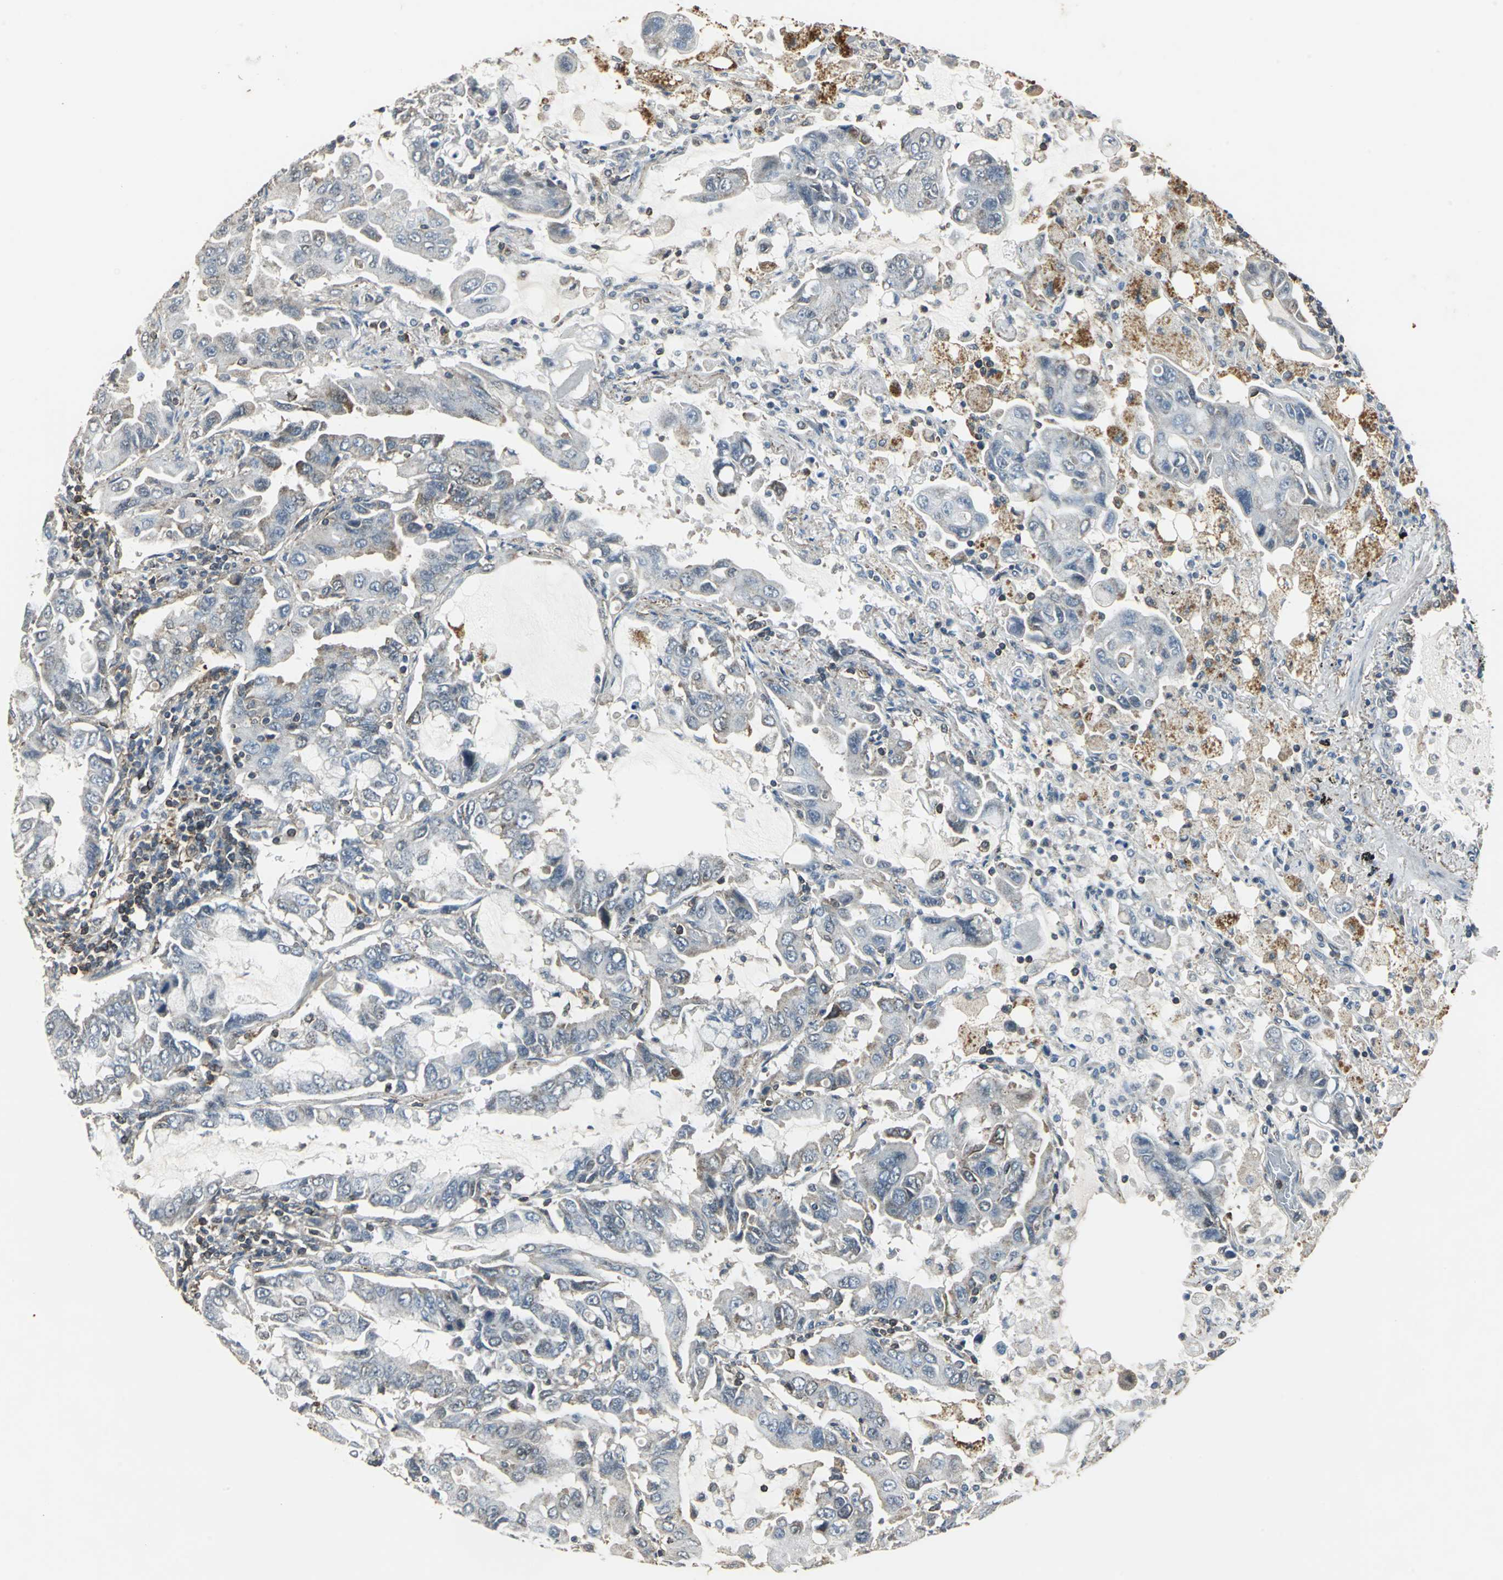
{"staining": {"intensity": "negative", "quantity": "none", "location": "none"}, "tissue": "lung cancer", "cell_type": "Tumor cells", "image_type": "cancer", "snomed": [{"axis": "morphology", "description": "Adenocarcinoma, NOS"}, {"axis": "topography", "description": "Lung"}], "caption": "This image is of lung adenocarcinoma stained with immunohistochemistry (IHC) to label a protein in brown with the nuclei are counter-stained blue. There is no expression in tumor cells.", "gene": "DNAJB4", "patient": {"sex": "male", "age": 64}}